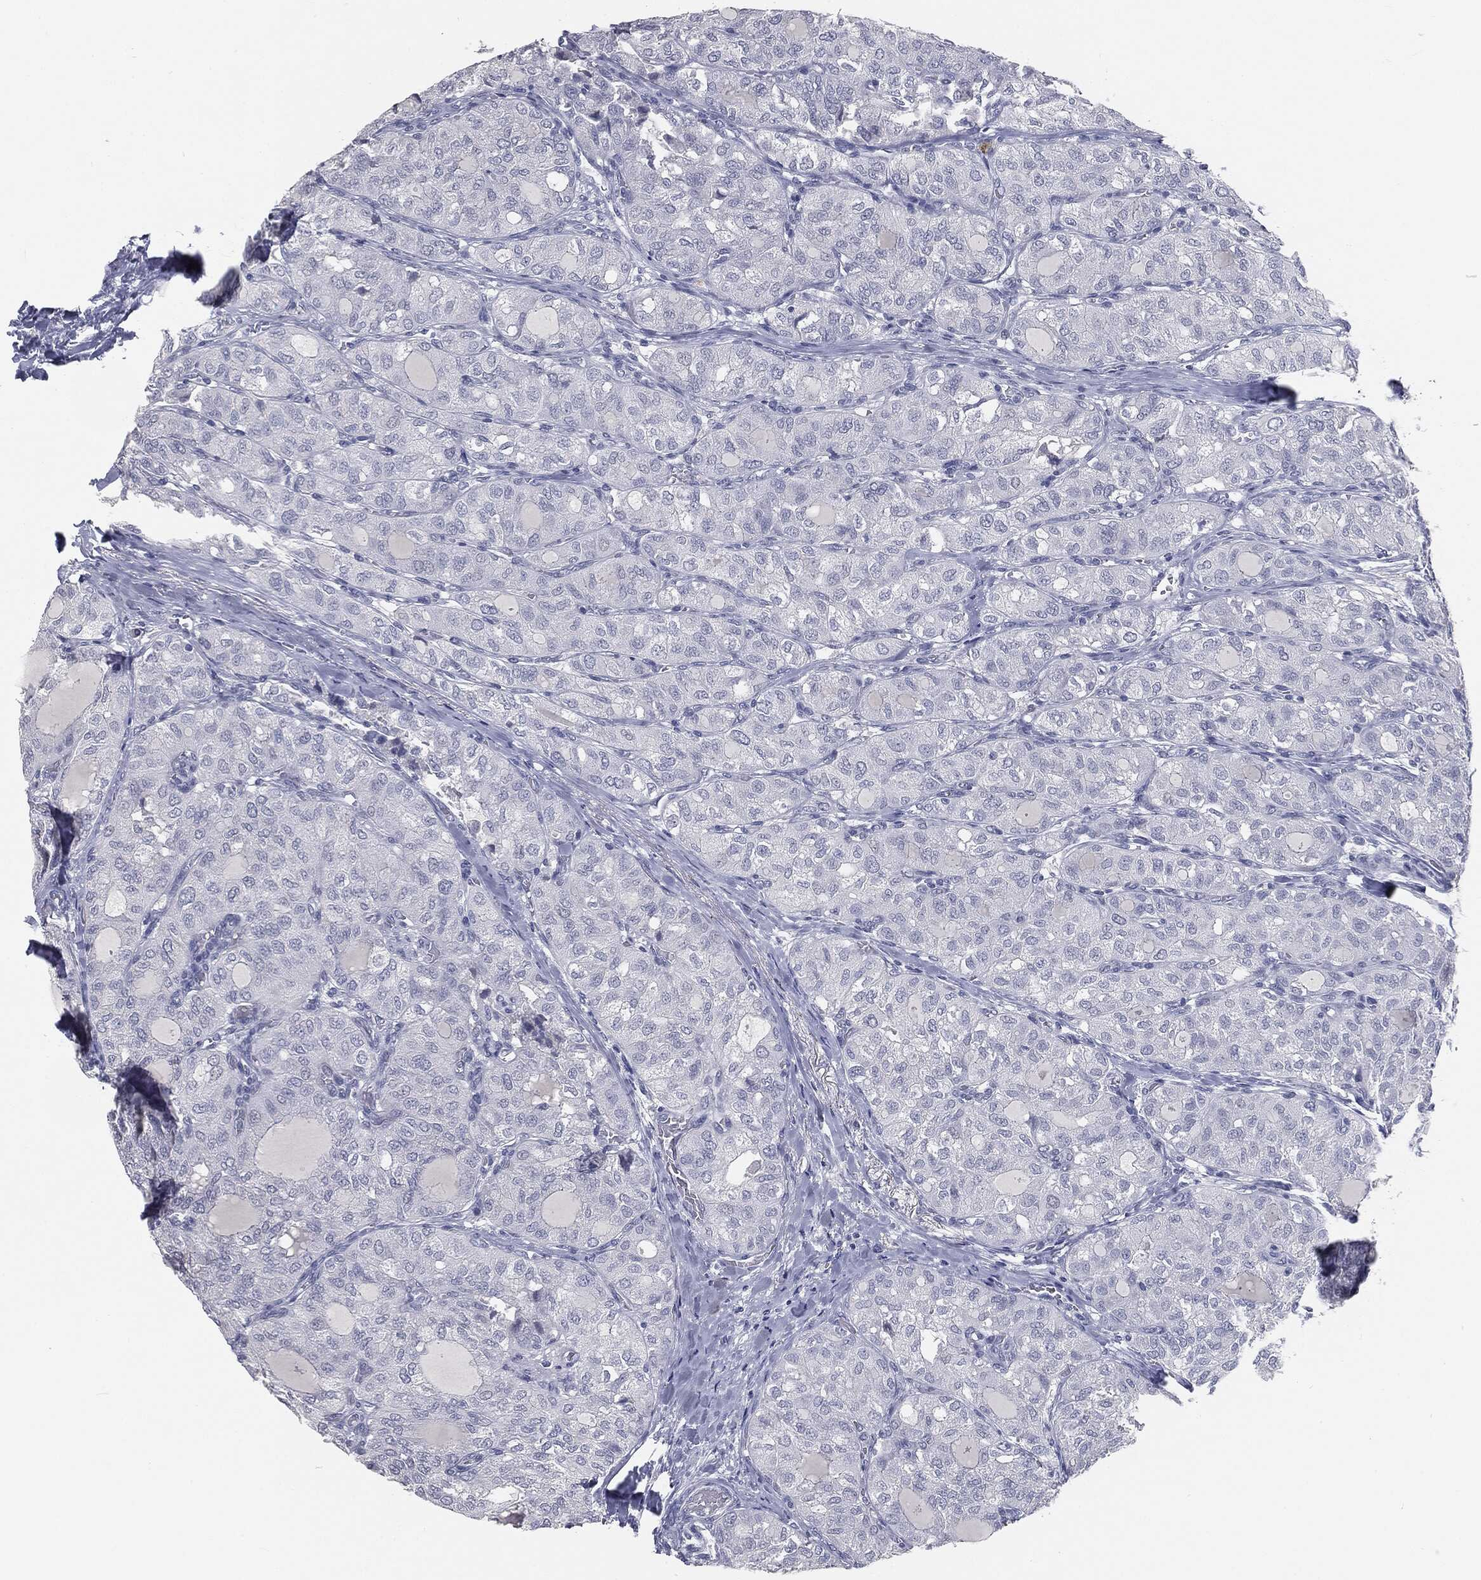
{"staining": {"intensity": "negative", "quantity": "none", "location": "none"}, "tissue": "thyroid cancer", "cell_type": "Tumor cells", "image_type": "cancer", "snomed": [{"axis": "morphology", "description": "Follicular adenoma carcinoma, NOS"}, {"axis": "topography", "description": "Thyroid gland"}], "caption": "Follicular adenoma carcinoma (thyroid) was stained to show a protein in brown. There is no significant positivity in tumor cells. (DAB immunohistochemistry visualized using brightfield microscopy, high magnification).", "gene": "PRAME", "patient": {"sex": "male", "age": 75}}